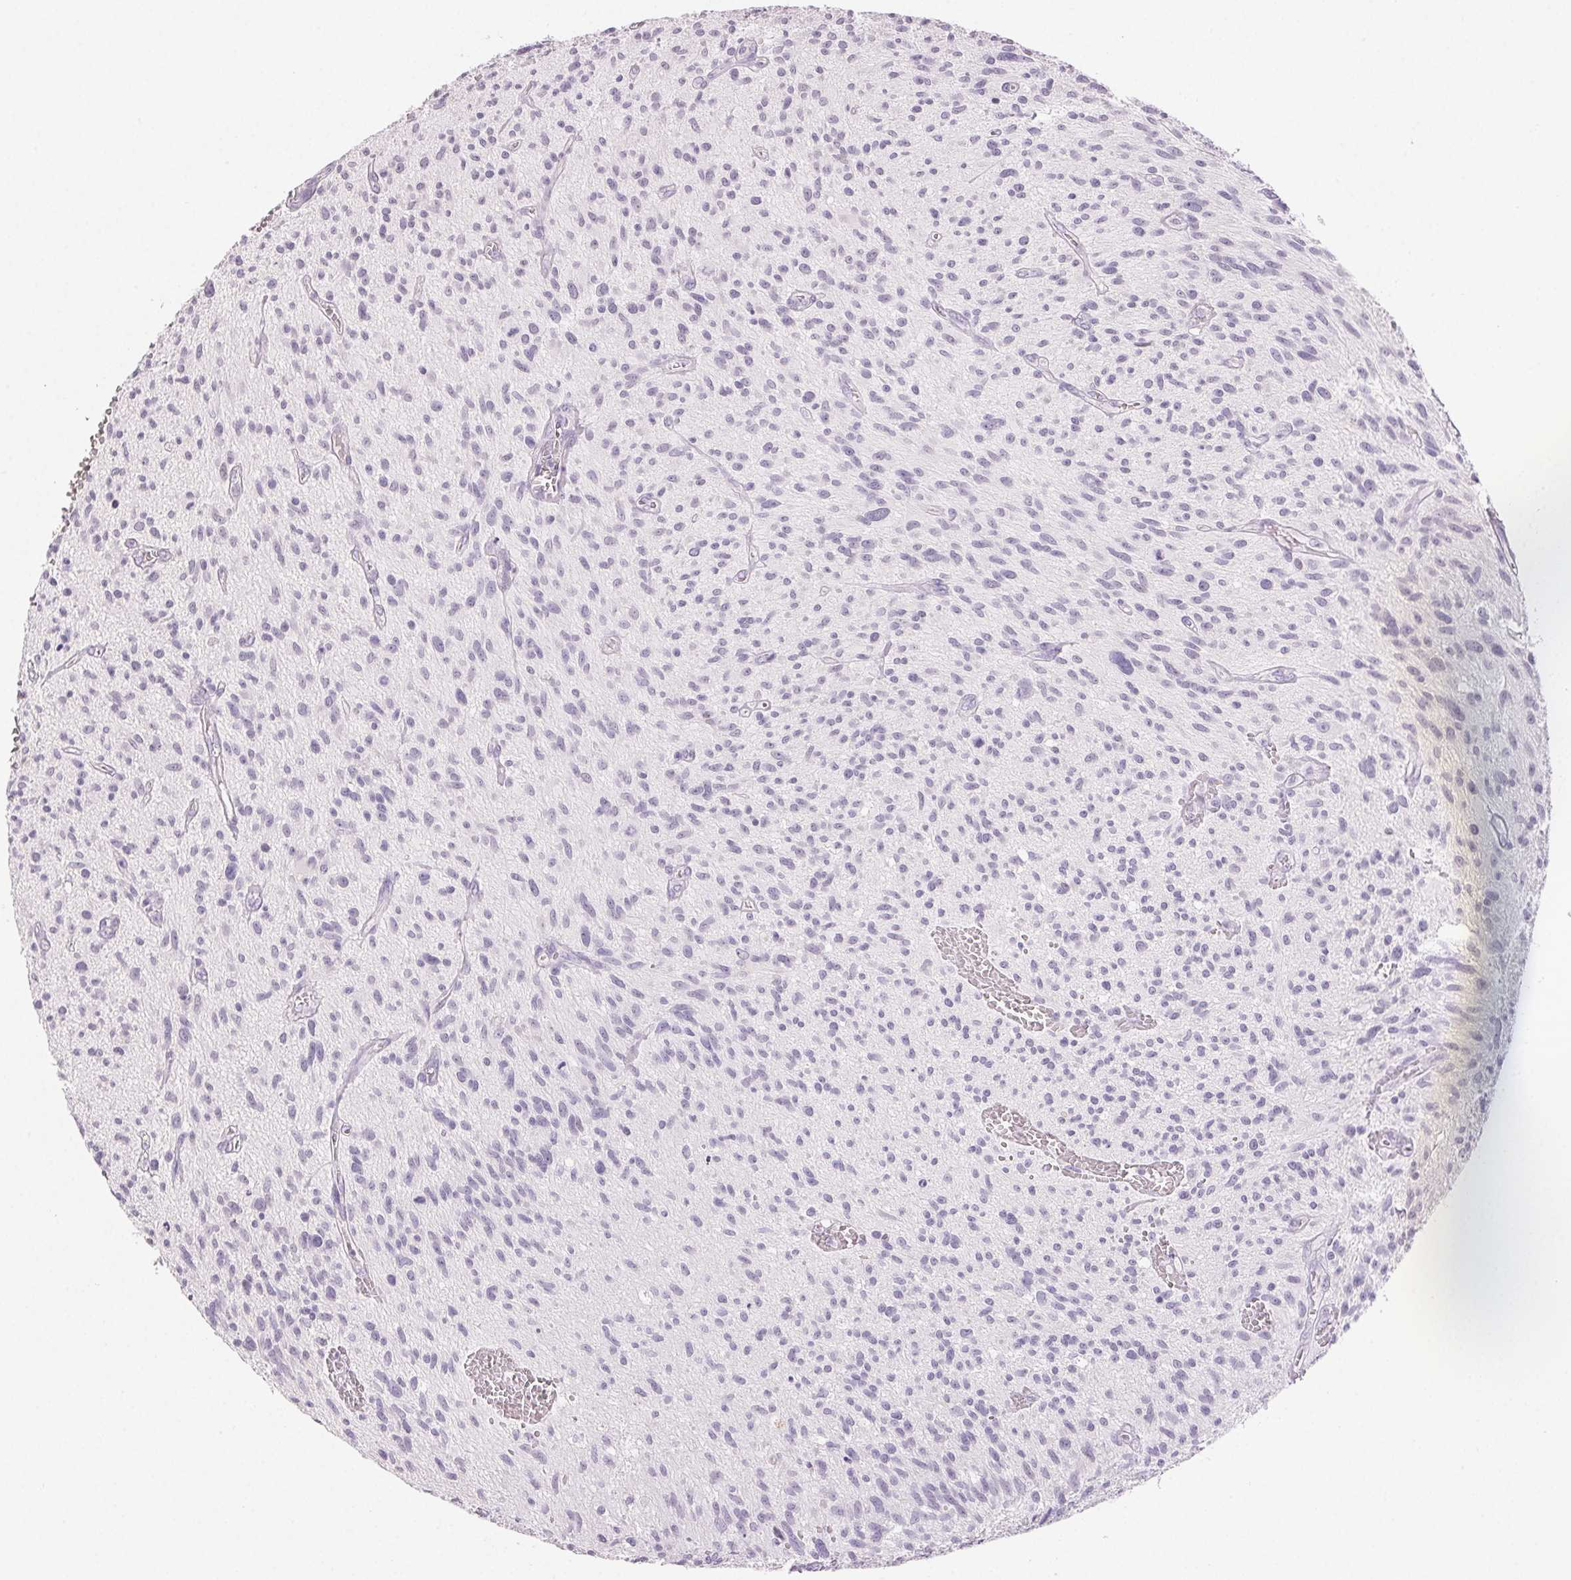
{"staining": {"intensity": "negative", "quantity": "none", "location": "none"}, "tissue": "glioma", "cell_type": "Tumor cells", "image_type": "cancer", "snomed": [{"axis": "morphology", "description": "Glioma, malignant, High grade"}, {"axis": "topography", "description": "Brain"}], "caption": "High magnification brightfield microscopy of malignant high-grade glioma stained with DAB (3,3'-diaminobenzidine) (brown) and counterstained with hematoxylin (blue): tumor cells show no significant positivity.", "gene": "BPIFB2", "patient": {"sex": "male", "age": 75}}